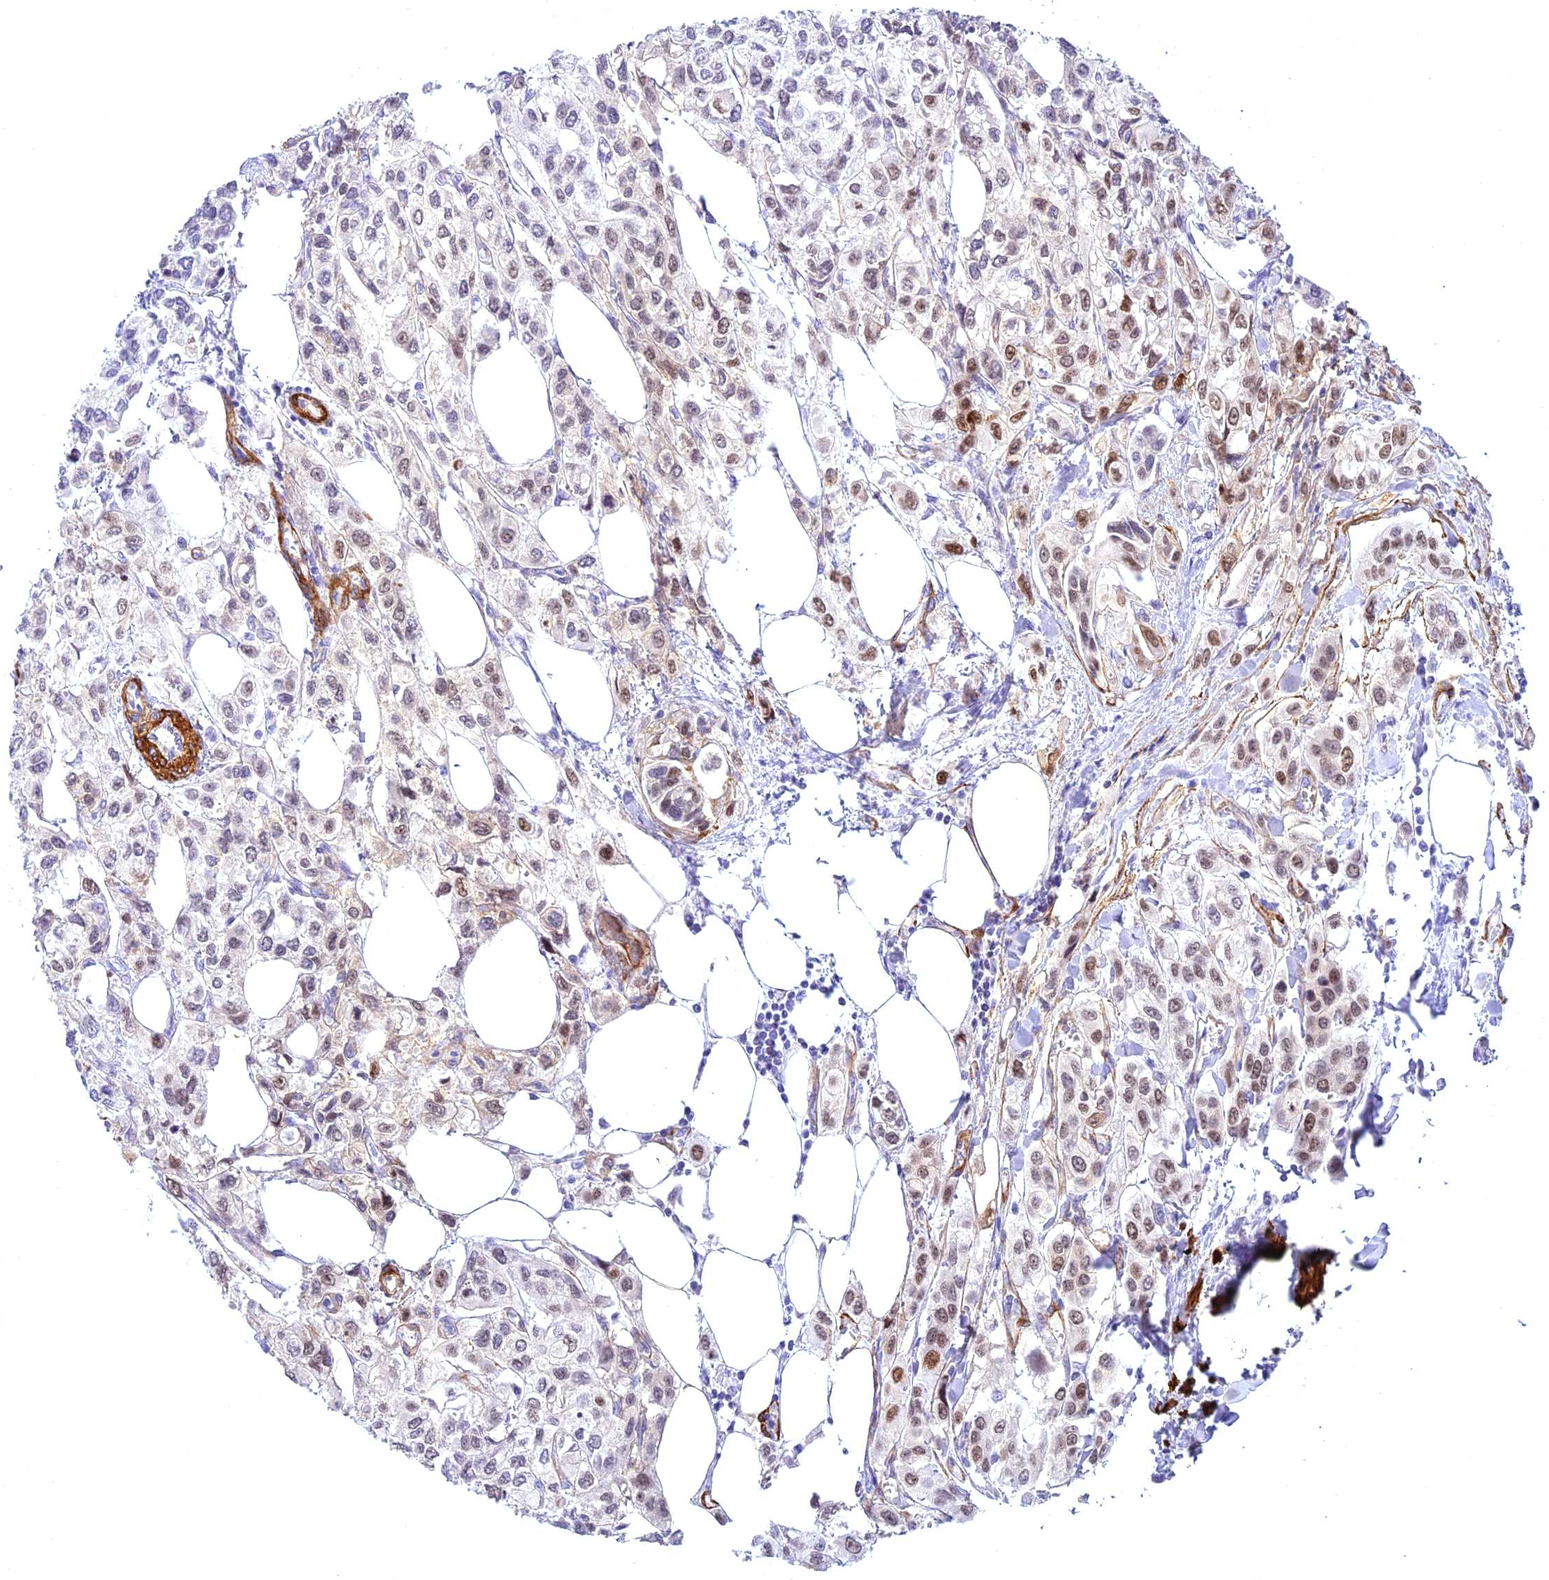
{"staining": {"intensity": "moderate", "quantity": "<25%", "location": "nuclear"}, "tissue": "urothelial cancer", "cell_type": "Tumor cells", "image_type": "cancer", "snomed": [{"axis": "morphology", "description": "Urothelial carcinoma, High grade"}, {"axis": "topography", "description": "Urinary bladder"}], "caption": "Brown immunohistochemical staining in urothelial carcinoma (high-grade) shows moderate nuclear staining in about <25% of tumor cells. (DAB IHC, brown staining for protein, blue staining for nuclei).", "gene": "CENPV", "patient": {"sex": "male", "age": 67}}